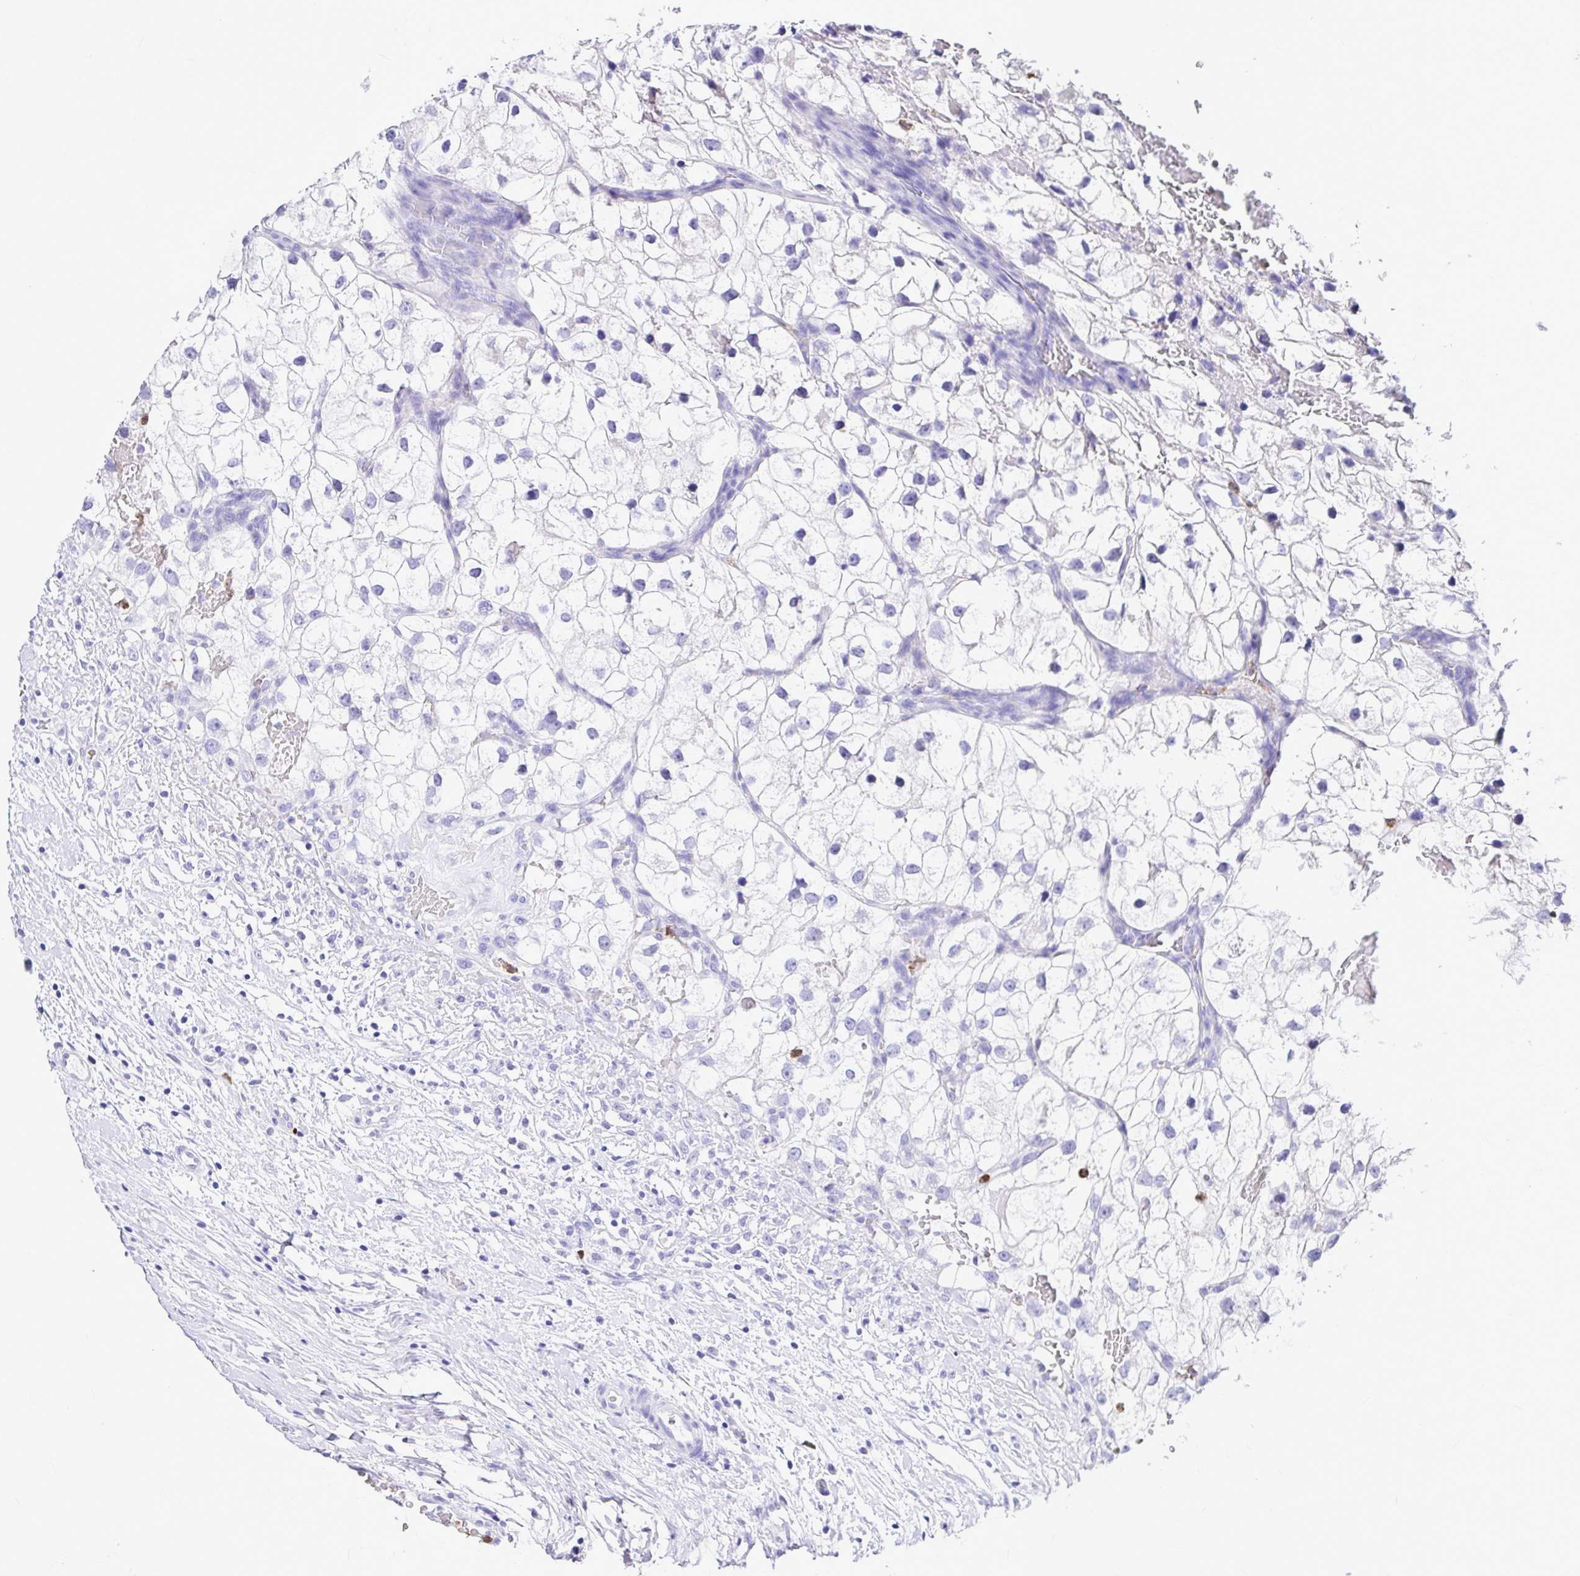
{"staining": {"intensity": "negative", "quantity": "none", "location": "none"}, "tissue": "renal cancer", "cell_type": "Tumor cells", "image_type": "cancer", "snomed": [{"axis": "morphology", "description": "Adenocarcinoma, NOS"}, {"axis": "topography", "description": "Kidney"}], "caption": "Tumor cells are negative for brown protein staining in renal cancer (adenocarcinoma). (DAB (3,3'-diaminobenzidine) immunohistochemistry, high magnification).", "gene": "CLEC1B", "patient": {"sex": "male", "age": 59}}